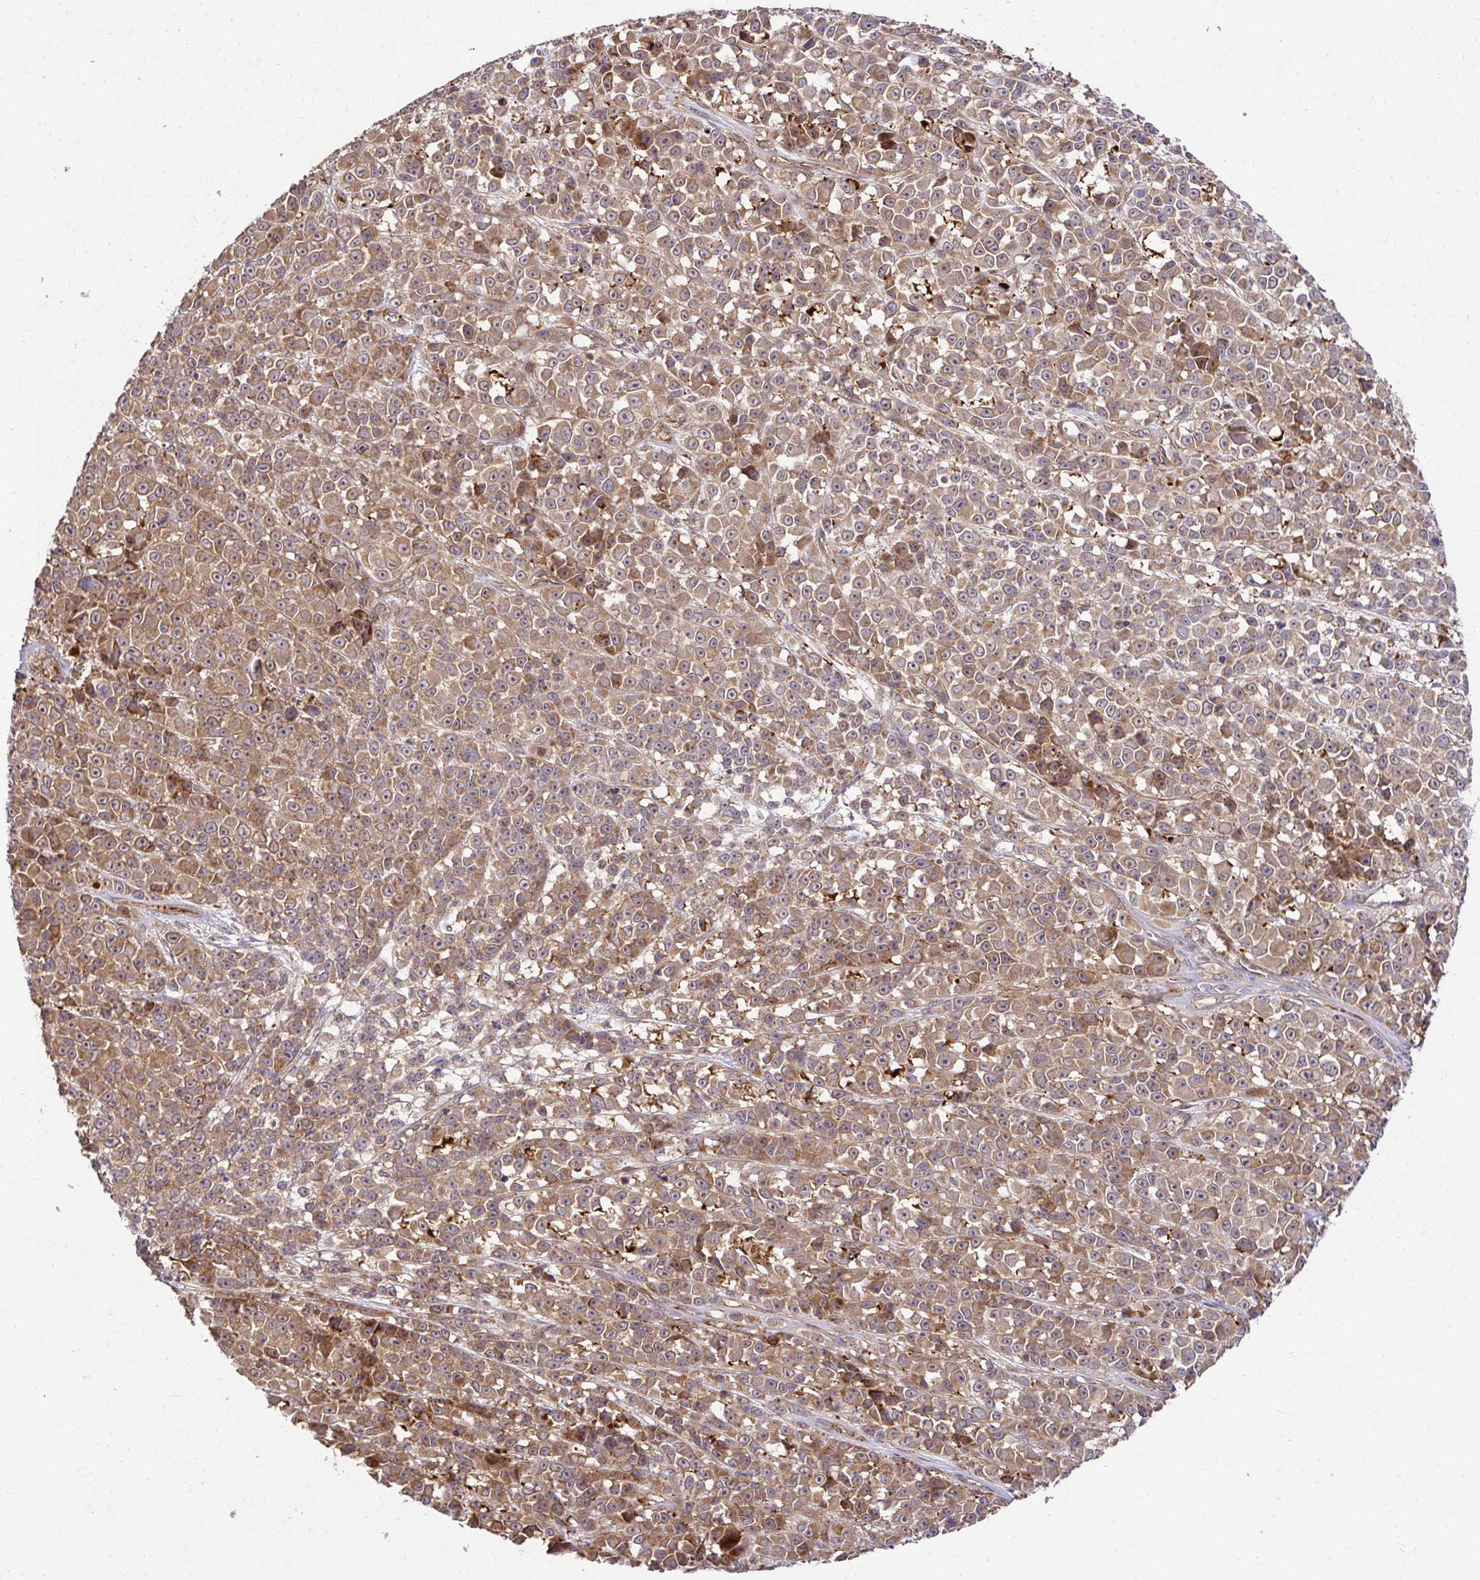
{"staining": {"intensity": "weak", "quantity": ">75%", "location": "cytoplasmic/membranous"}, "tissue": "melanoma", "cell_type": "Tumor cells", "image_type": "cancer", "snomed": [{"axis": "morphology", "description": "Malignant melanoma, NOS"}, {"axis": "topography", "description": "Skin"}, {"axis": "topography", "description": "Skin of back"}], "caption": "Immunohistochemistry (IHC) staining of malignant melanoma, which shows low levels of weak cytoplasmic/membranous positivity in approximately >75% of tumor cells indicating weak cytoplasmic/membranous protein positivity. The staining was performed using DAB (brown) for protein detection and nuclei were counterstained in hematoxylin (blue).", "gene": "PSMA4", "patient": {"sex": "male", "age": 91}}